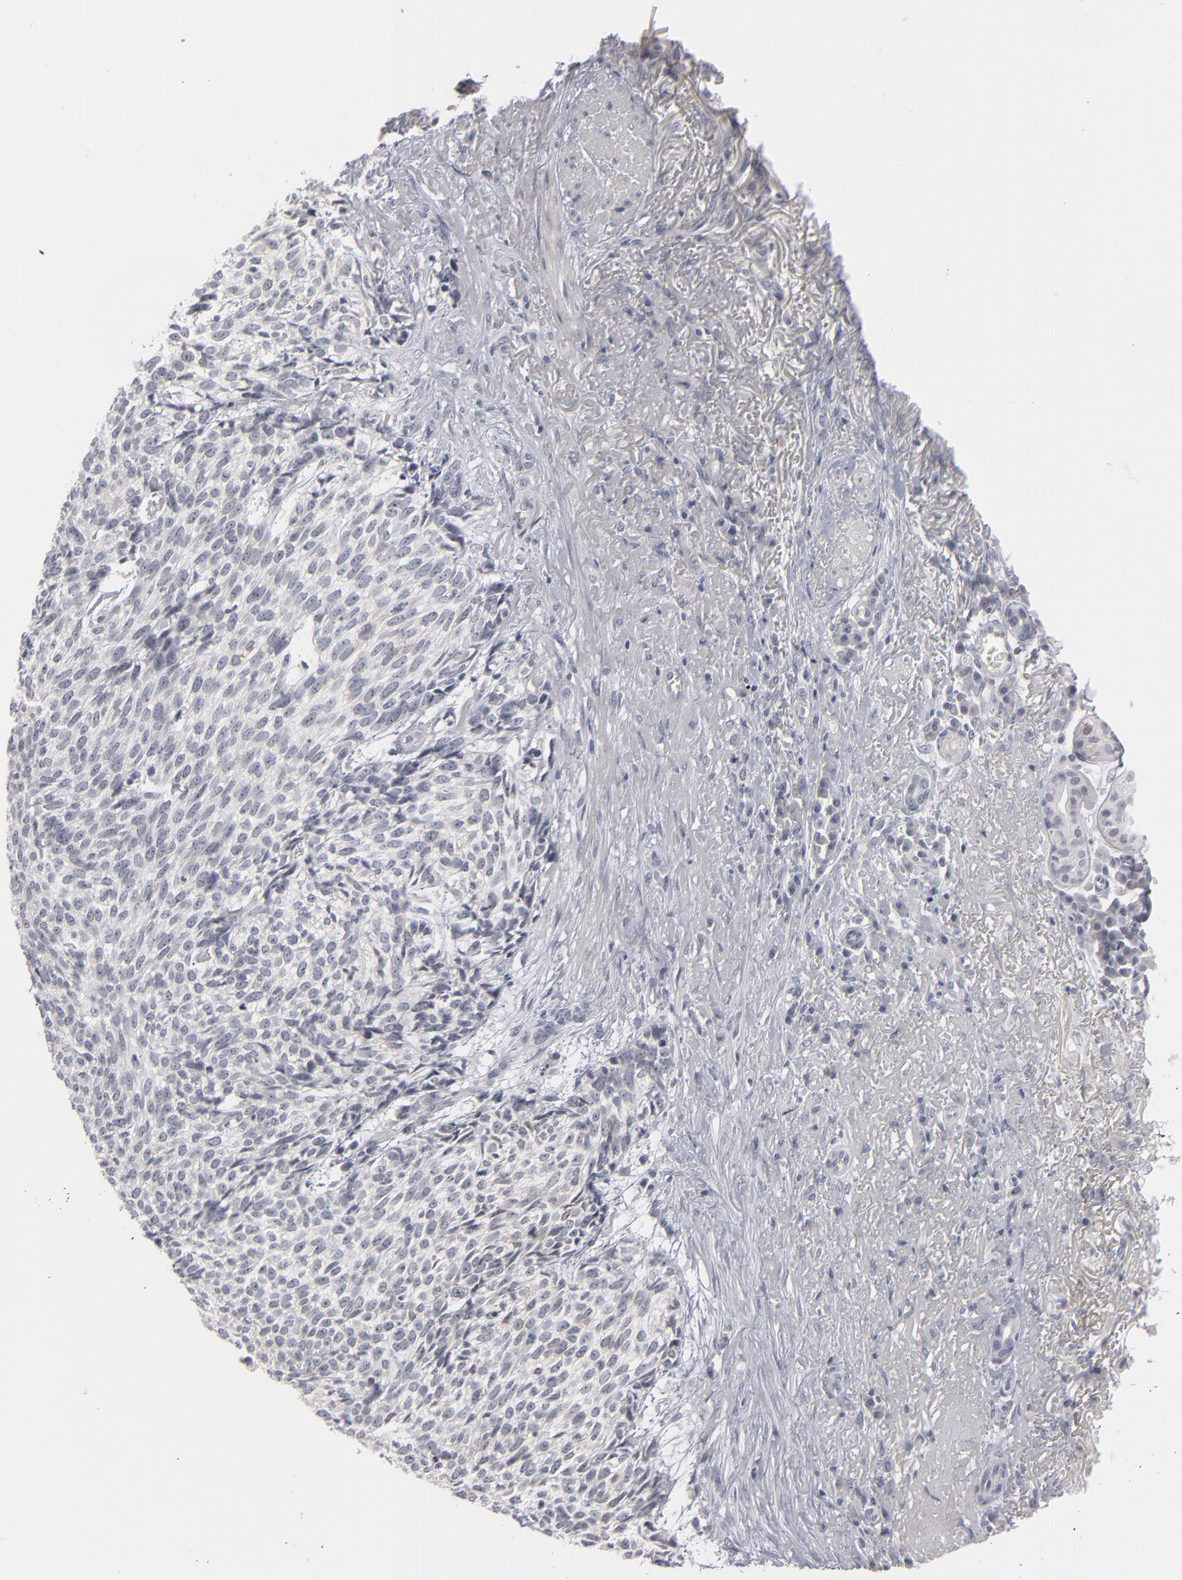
{"staining": {"intensity": "negative", "quantity": "none", "location": "none"}, "tissue": "skin cancer", "cell_type": "Tumor cells", "image_type": "cancer", "snomed": [{"axis": "morphology", "description": "Basal cell carcinoma"}, {"axis": "topography", "description": "Skin"}], "caption": "High power microscopy image of an immunohistochemistry (IHC) image of skin basal cell carcinoma, revealing no significant staining in tumor cells.", "gene": "KIAA1210", "patient": {"sex": "female", "age": 89}}